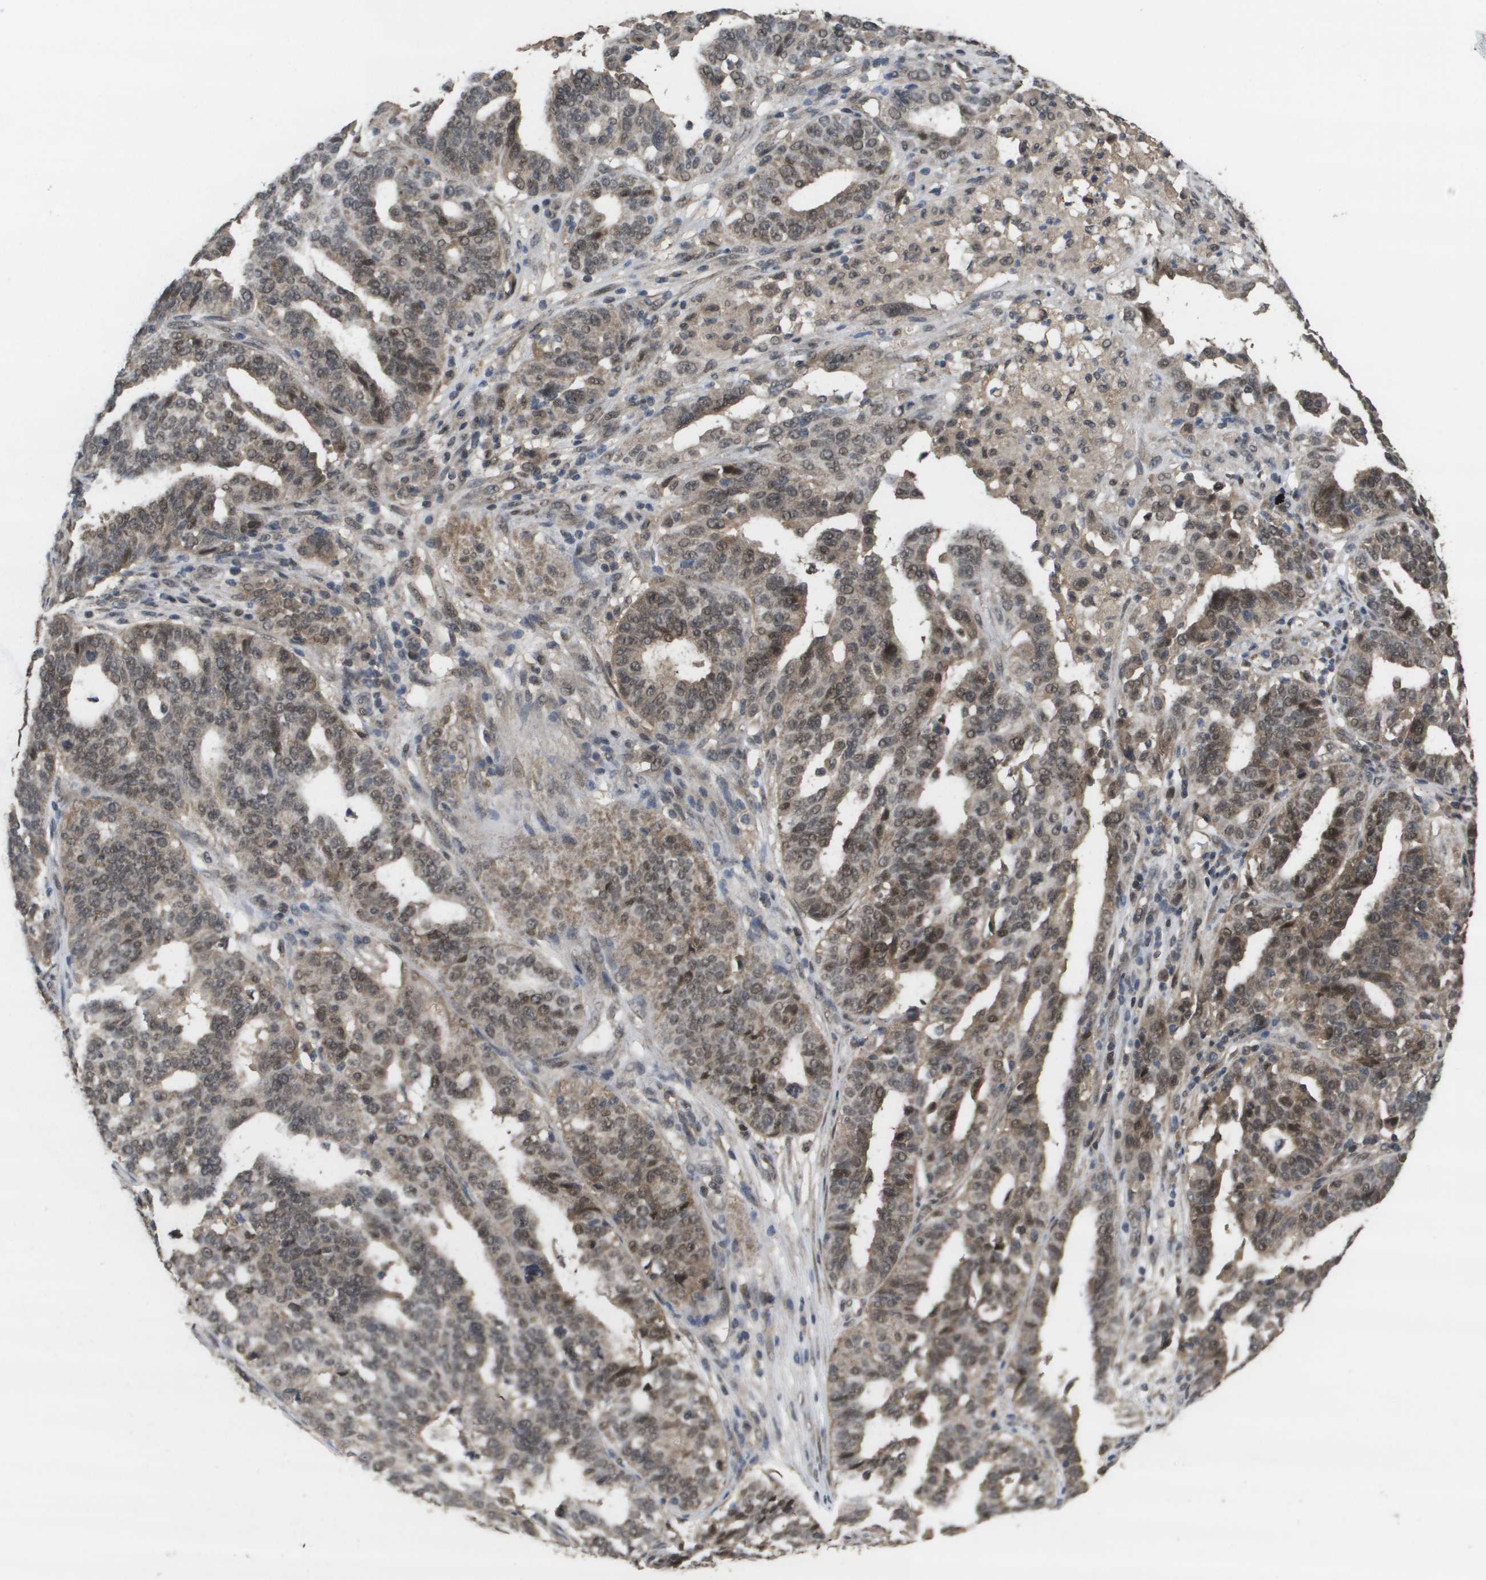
{"staining": {"intensity": "moderate", "quantity": "25%-75%", "location": "cytoplasmic/membranous,nuclear"}, "tissue": "ovarian cancer", "cell_type": "Tumor cells", "image_type": "cancer", "snomed": [{"axis": "morphology", "description": "Cystadenocarcinoma, serous, NOS"}, {"axis": "topography", "description": "Ovary"}], "caption": "A photomicrograph of ovarian cancer (serous cystadenocarcinoma) stained for a protein exhibits moderate cytoplasmic/membranous and nuclear brown staining in tumor cells.", "gene": "AMBRA1", "patient": {"sex": "female", "age": 59}}